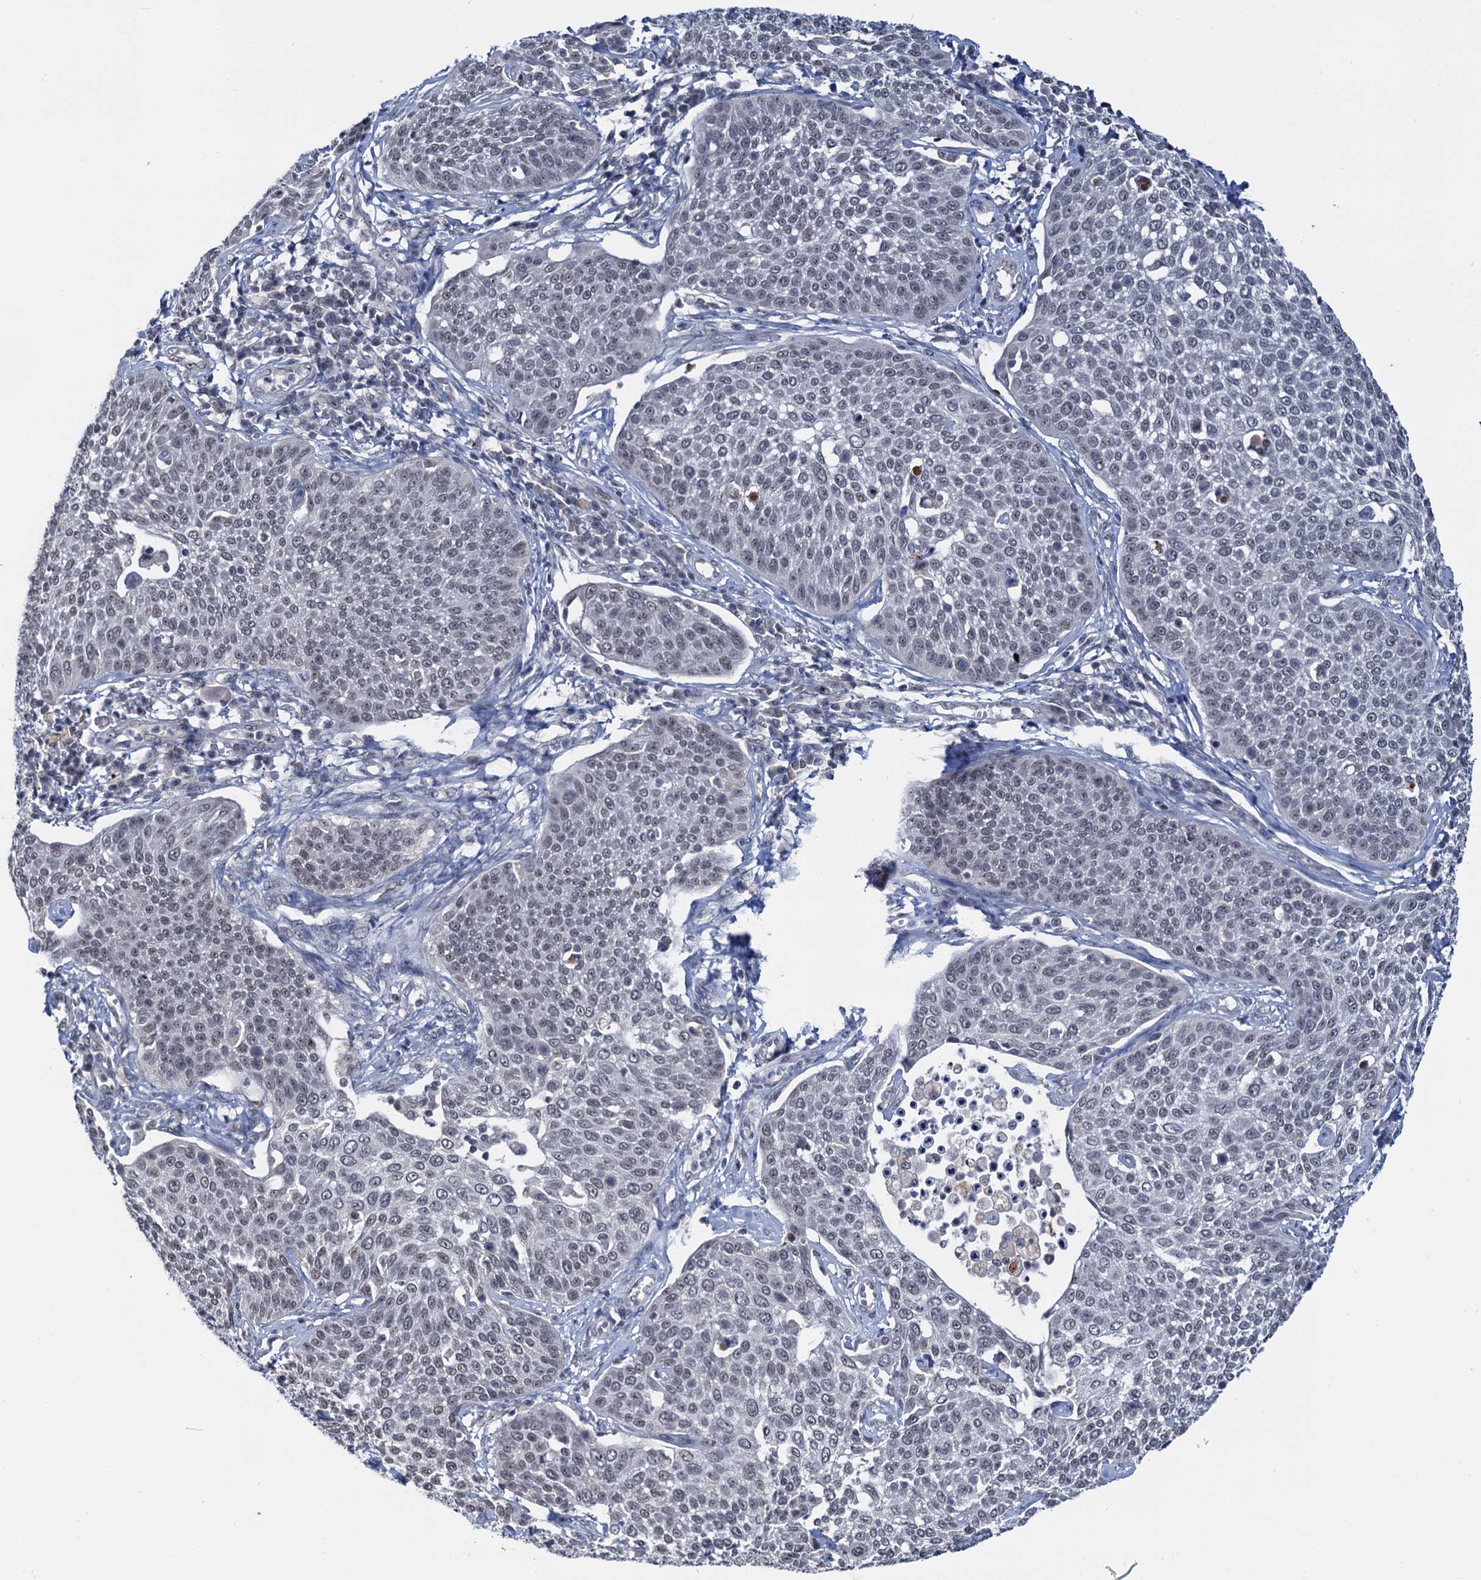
{"staining": {"intensity": "weak", "quantity": "<25%", "location": "nuclear"}, "tissue": "cervical cancer", "cell_type": "Tumor cells", "image_type": "cancer", "snomed": [{"axis": "morphology", "description": "Squamous cell carcinoma, NOS"}, {"axis": "topography", "description": "Cervix"}], "caption": "Immunohistochemistry (IHC) image of neoplastic tissue: cervical cancer stained with DAB (3,3'-diaminobenzidine) demonstrates no significant protein positivity in tumor cells. (Immunohistochemistry, brightfield microscopy, high magnification).", "gene": "NAT10", "patient": {"sex": "female", "age": 34}}